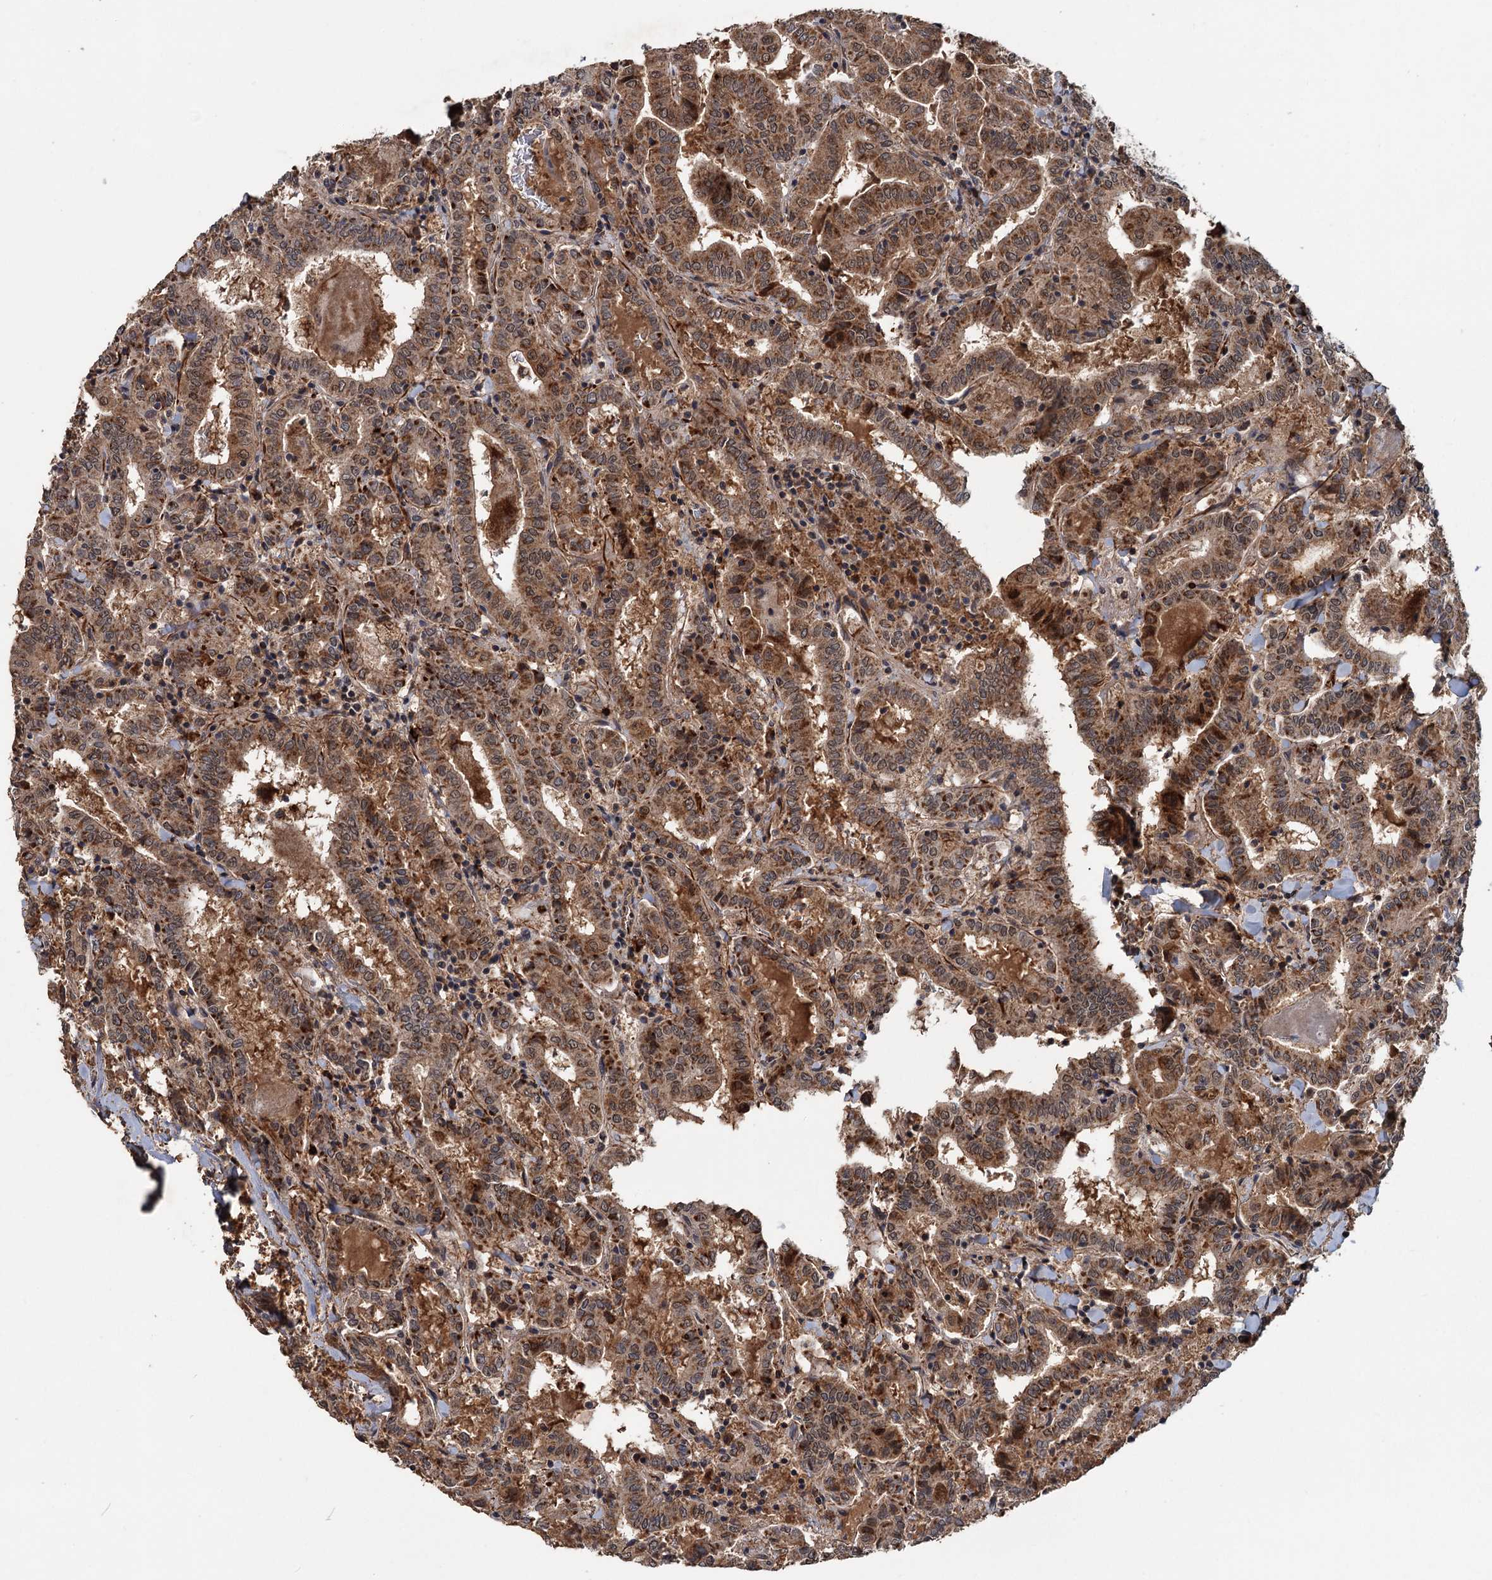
{"staining": {"intensity": "moderate", "quantity": ">75%", "location": "cytoplasmic/membranous,nuclear"}, "tissue": "thyroid cancer", "cell_type": "Tumor cells", "image_type": "cancer", "snomed": [{"axis": "morphology", "description": "Papillary adenocarcinoma, NOS"}, {"axis": "topography", "description": "Thyroid gland"}], "caption": "Tumor cells show medium levels of moderate cytoplasmic/membranous and nuclear expression in about >75% of cells in human thyroid papillary adenocarcinoma.", "gene": "KANSL2", "patient": {"sex": "female", "age": 72}}